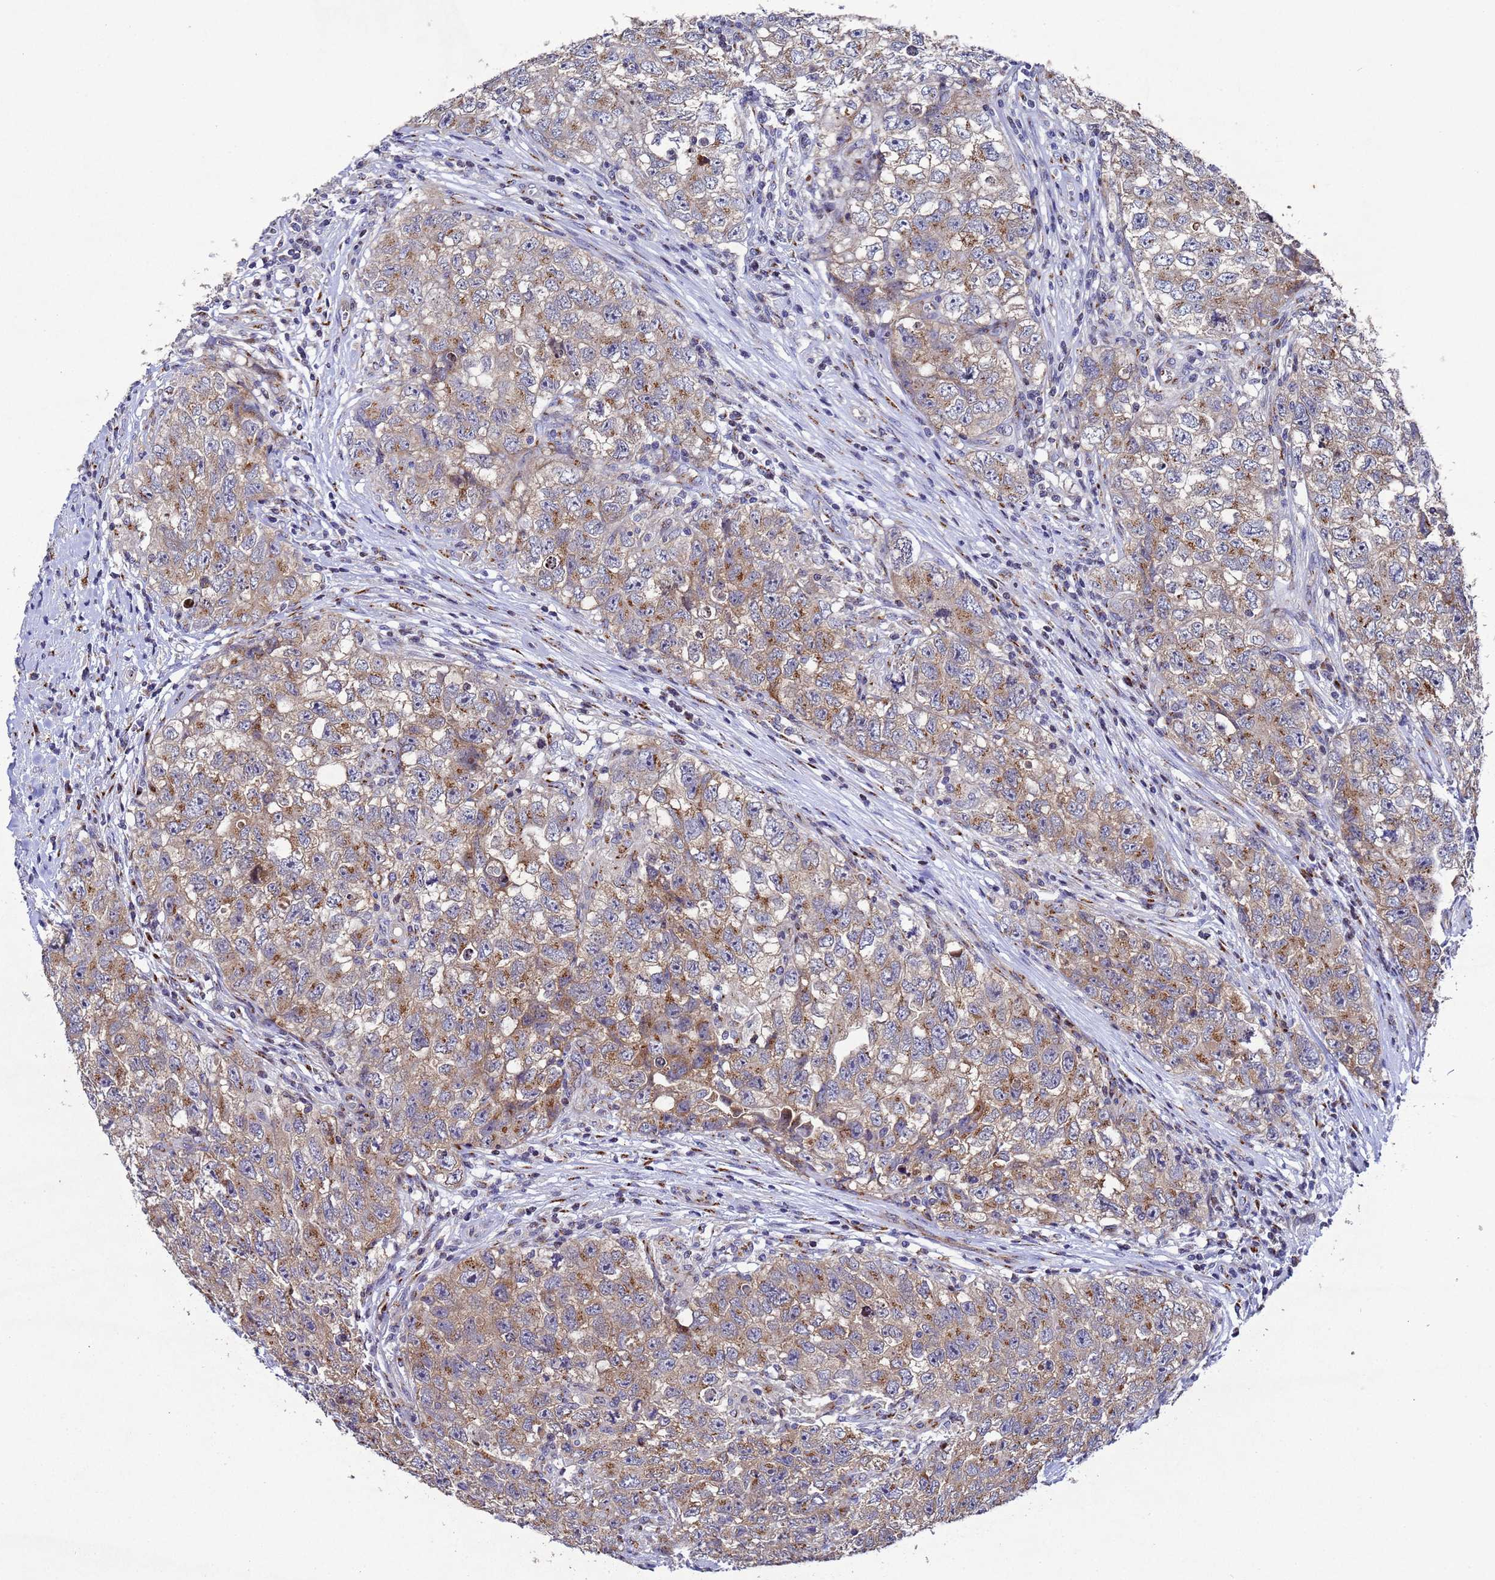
{"staining": {"intensity": "moderate", "quantity": "25%-75%", "location": "cytoplasmic/membranous"}, "tissue": "testis cancer", "cell_type": "Tumor cells", "image_type": "cancer", "snomed": [{"axis": "morphology", "description": "Seminoma, NOS"}, {"axis": "morphology", "description": "Carcinoma, Embryonal, NOS"}, {"axis": "topography", "description": "Testis"}], "caption": "Tumor cells demonstrate moderate cytoplasmic/membranous expression in about 25%-75% of cells in testis cancer (seminoma). (IHC, brightfield microscopy, high magnification).", "gene": "NSUN6", "patient": {"sex": "male", "age": 43}}